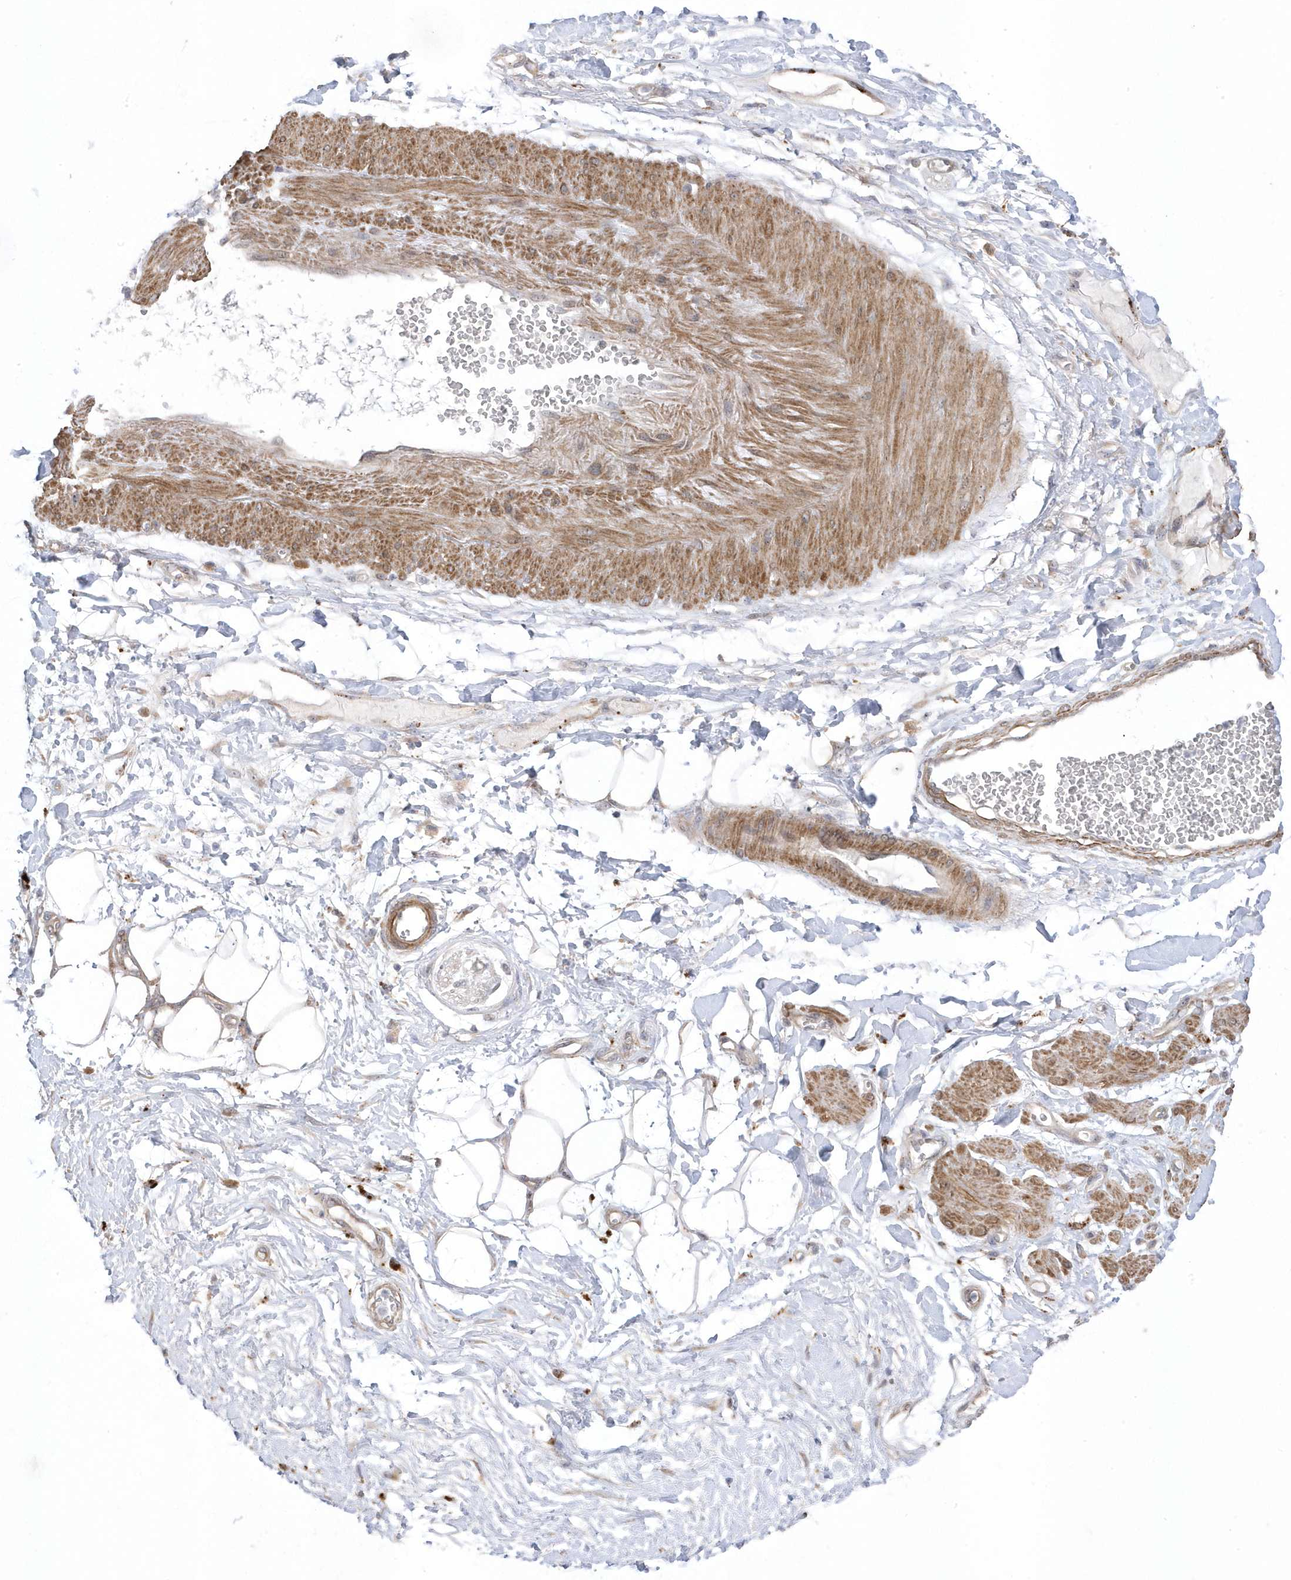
{"staining": {"intensity": "moderate", "quantity": ">75%", "location": "cytoplasmic/membranous"}, "tissue": "adipose tissue", "cell_type": "Adipocytes", "image_type": "normal", "snomed": [{"axis": "morphology", "description": "Normal tissue, NOS"}, {"axis": "morphology", "description": "Adenocarcinoma, NOS"}, {"axis": "topography", "description": "Pancreas"}, {"axis": "topography", "description": "Peripheral nerve tissue"}], "caption": "Moderate cytoplasmic/membranous expression for a protein is present in approximately >75% of adipocytes of normal adipose tissue using IHC.", "gene": "GTPBP6", "patient": {"sex": "male", "age": 59}}